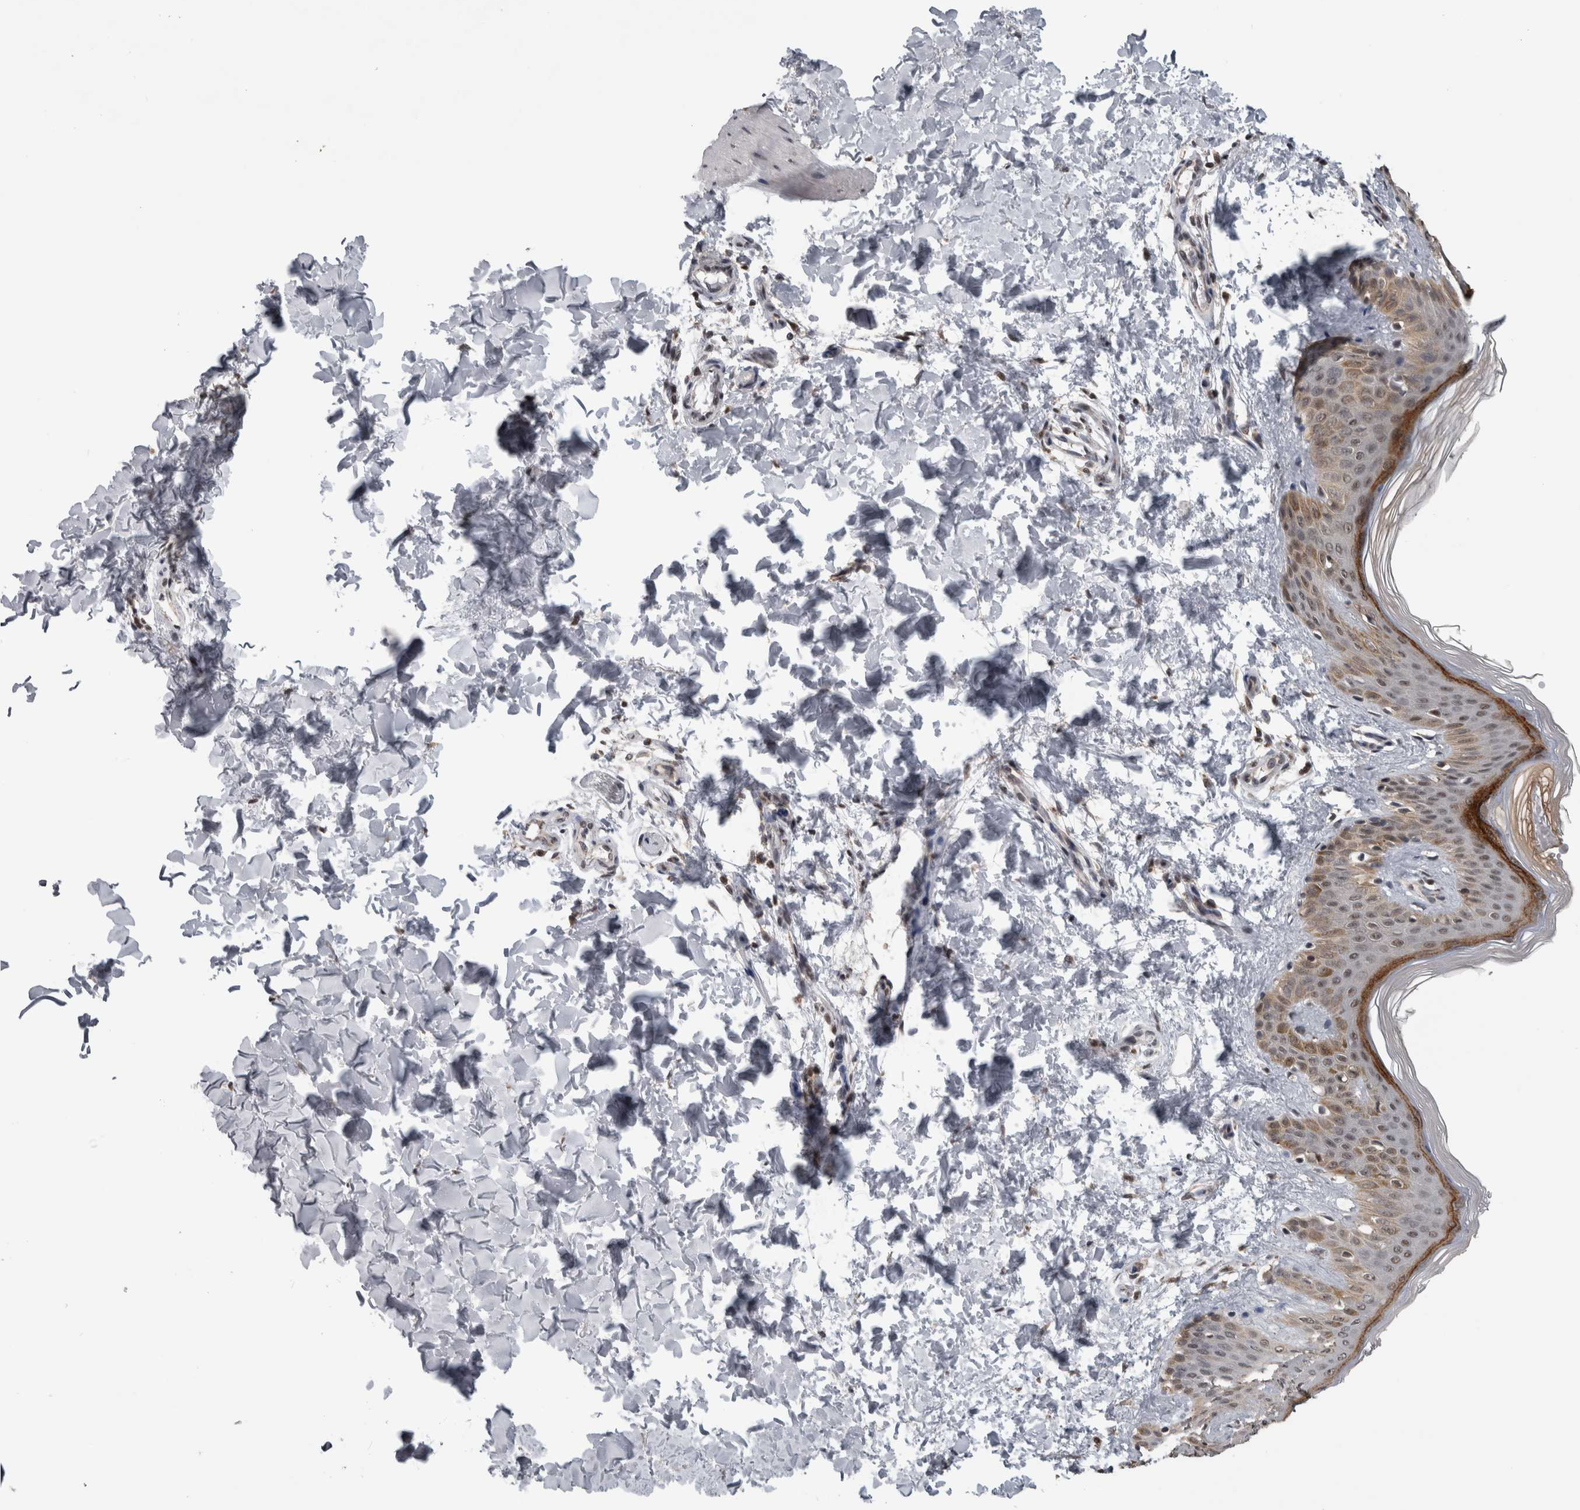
{"staining": {"intensity": "moderate", "quantity": ">75%", "location": "cytoplasmic/membranous,nuclear"}, "tissue": "skin", "cell_type": "Fibroblasts", "image_type": "normal", "snomed": [{"axis": "morphology", "description": "Normal tissue, NOS"}, {"axis": "morphology", "description": "Neoplasm, benign, NOS"}, {"axis": "topography", "description": "Skin"}, {"axis": "topography", "description": "Soft tissue"}], "caption": "Fibroblasts exhibit medium levels of moderate cytoplasmic/membranous,nuclear expression in approximately >75% of cells in benign skin.", "gene": "OR2K2", "patient": {"sex": "male", "age": 26}}